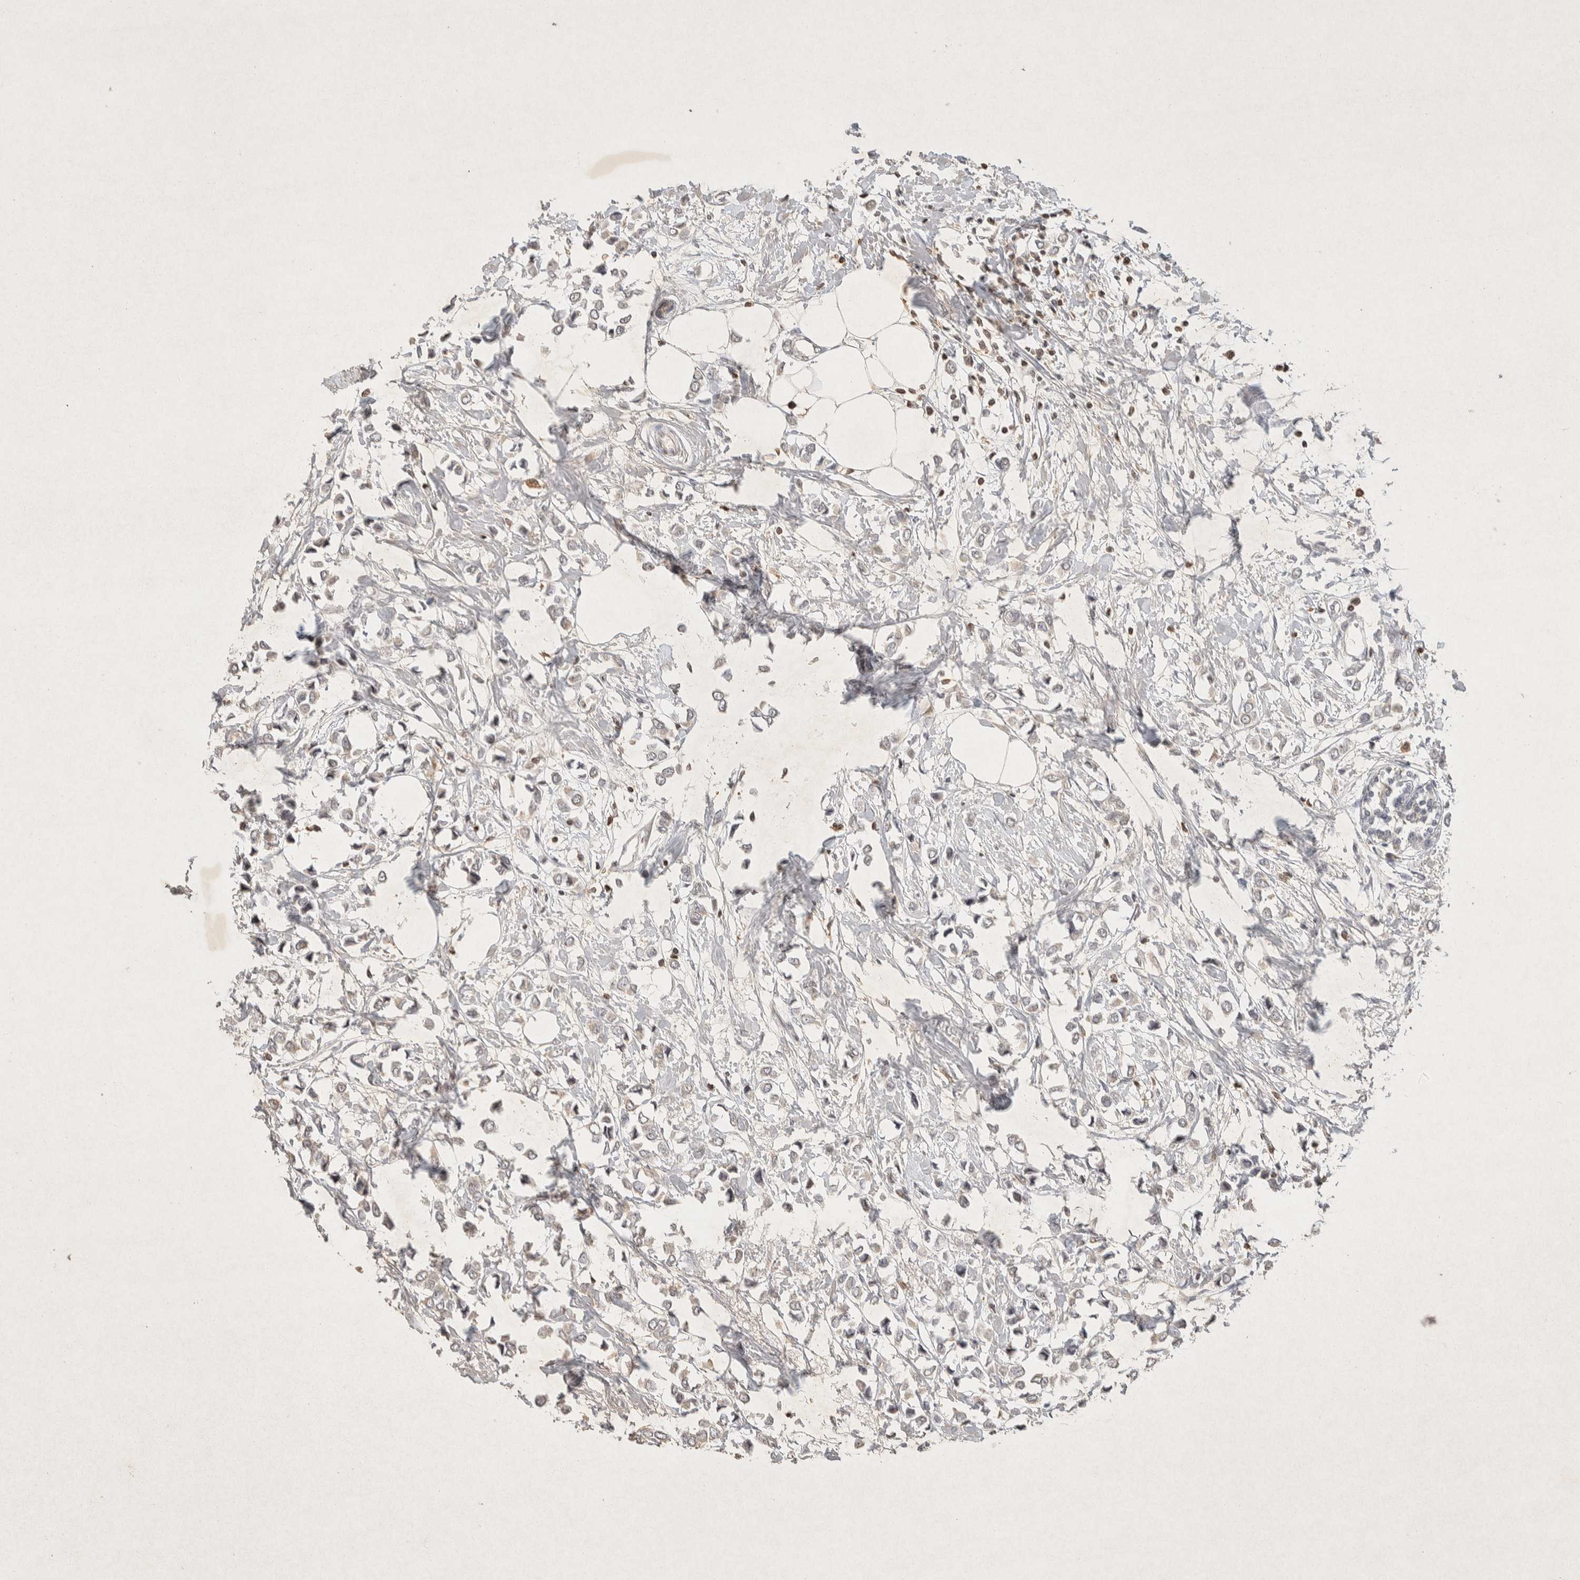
{"staining": {"intensity": "weak", "quantity": "25%-75%", "location": "cytoplasmic/membranous"}, "tissue": "breast cancer", "cell_type": "Tumor cells", "image_type": "cancer", "snomed": [{"axis": "morphology", "description": "Lobular carcinoma"}, {"axis": "topography", "description": "Breast"}], "caption": "This histopathology image reveals immunohistochemistry (IHC) staining of human lobular carcinoma (breast), with low weak cytoplasmic/membranous staining in approximately 25%-75% of tumor cells.", "gene": "RAC2", "patient": {"sex": "female", "age": 51}}